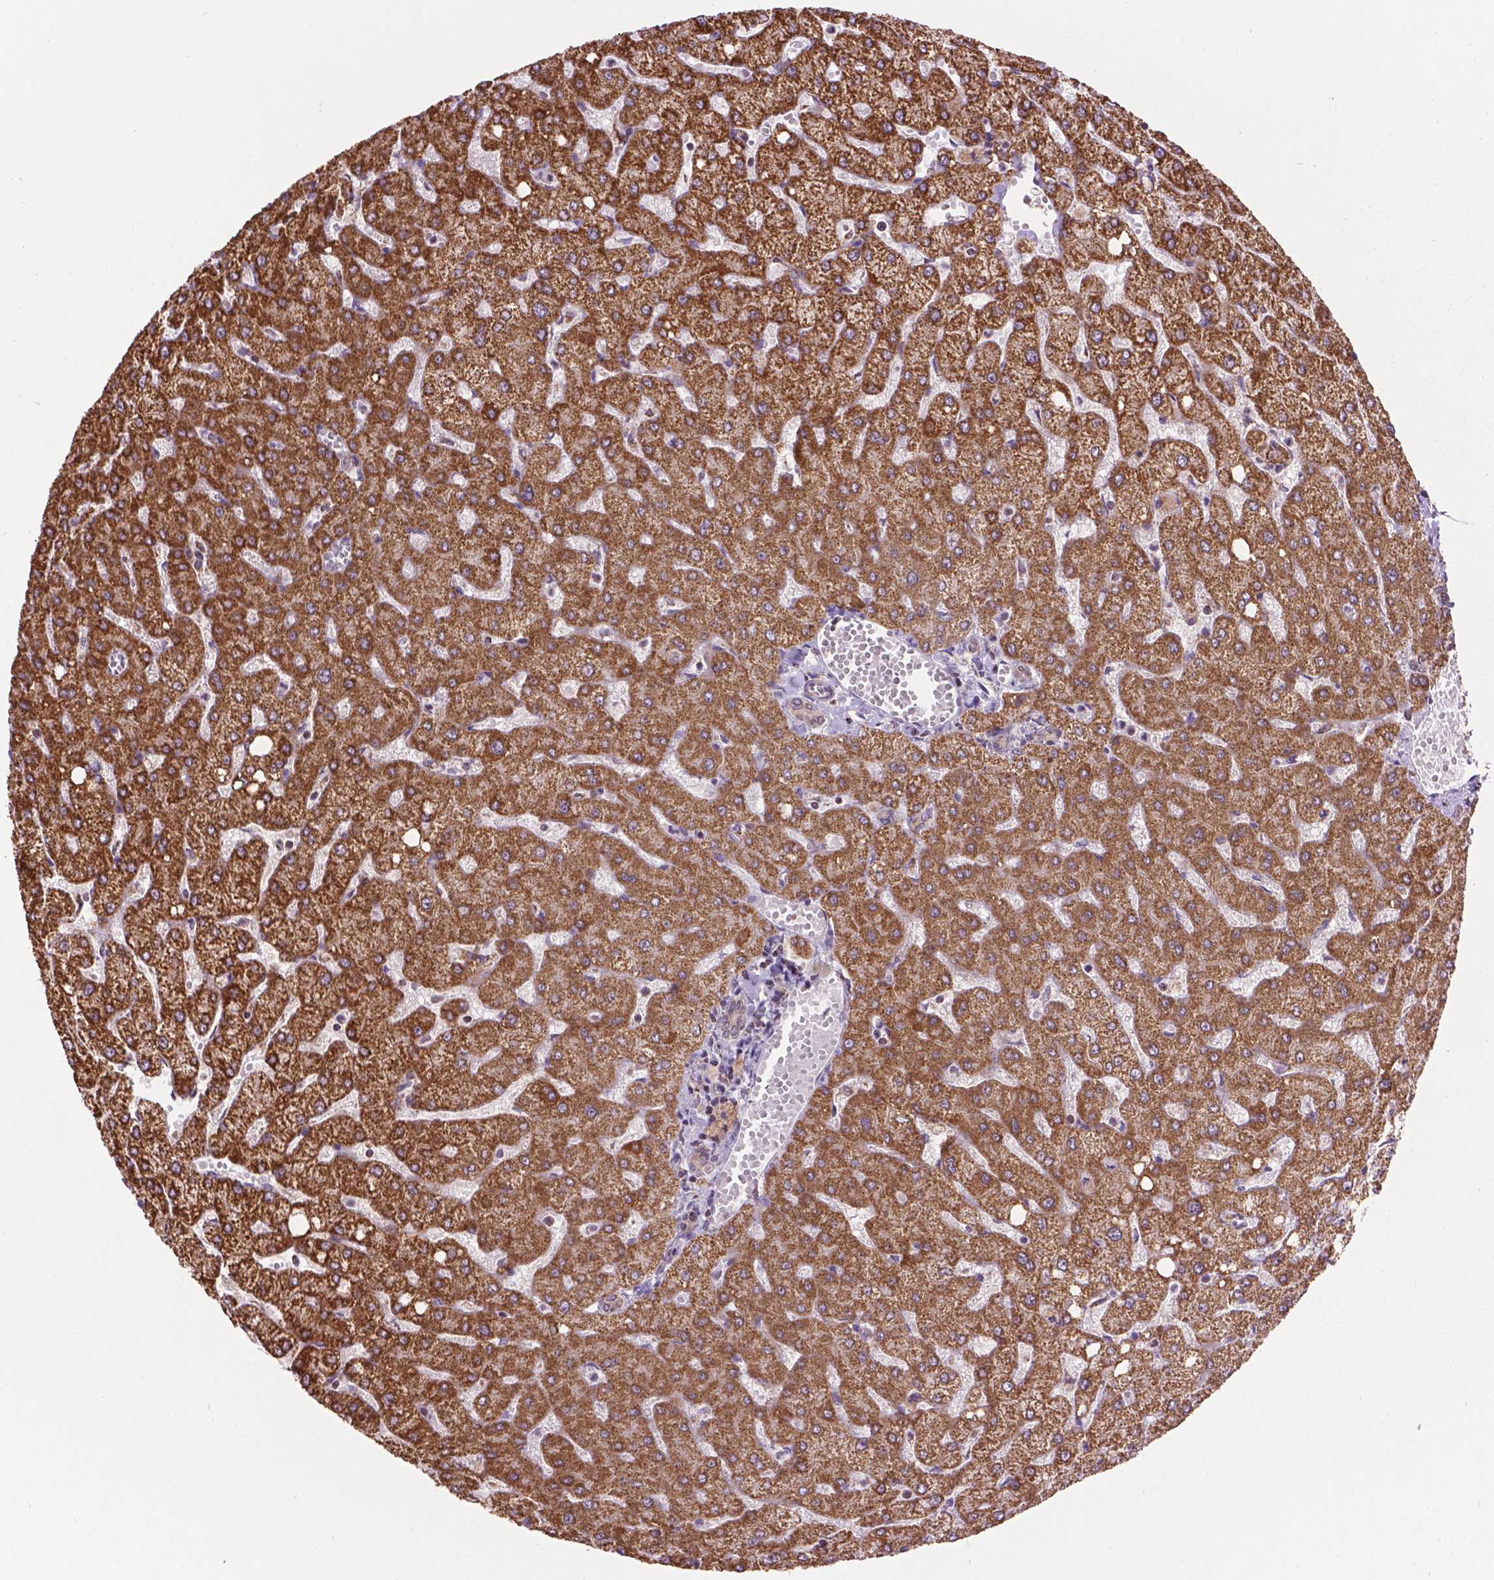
{"staining": {"intensity": "weak", "quantity": "25%-75%", "location": "cytoplasmic/membranous"}, "tissue": "liver", "cell_type": "Cholangiocytes", "image_type": "normal", "snomed": [{"axis": "morphology", "description": "Normal tissue, NOS"}, {"axis": "topography", "description": "Liver"}], "caption": "A high-resolution photomicrograph shows immunohistochemistry (IHC) staining of benign liver, which exhibits weak cytoplasmic/membranous staining in approximately 25%-75% of cholangiocytes. (Brightfield microscopy of DAB IHC at high magnification).", "gene": "PYCR3", "patient": {"sex": "female", "age": 54}}